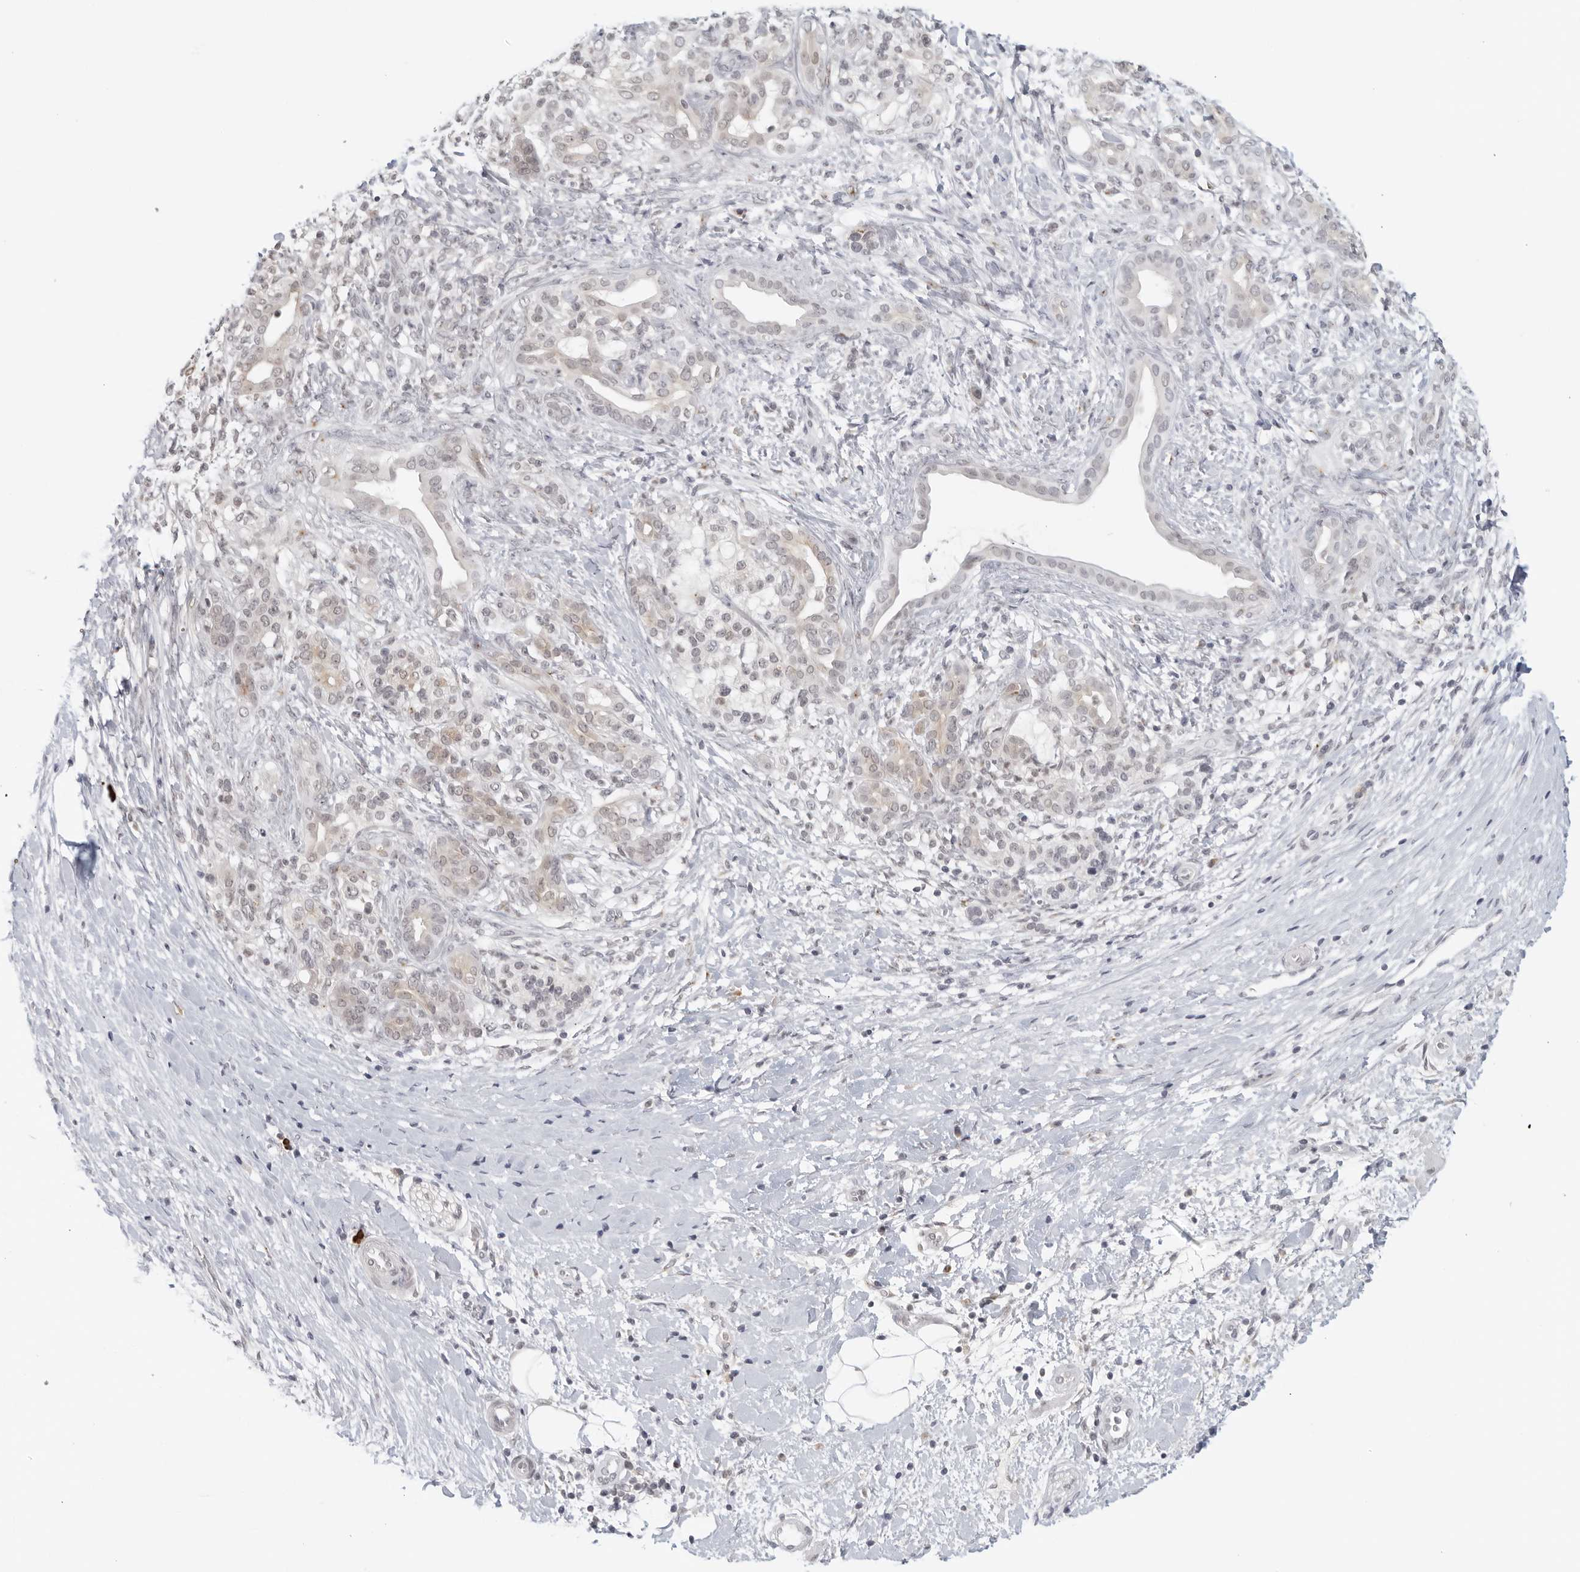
{"staining": {"intensity": "weak", "quantity": "<25%", "location": "cytoplasmic/membranous"}, "tissue": "pancreatic cancer", "cell_type": "Tumor cells", "image_type": "cancer", "snomed": [{"axis": "morphology", "description": "Adenocarcinoma, NOS"}, {"axis": "topography", "description": "Pancreas"}], "caption": "Micrograph shows no significant protein expression in tumor cells of adenocarcinoma (pancreatic). (DAB IHC visualized using brightfield microscopy, high magnification).", "gene": "RAB11FIP3", "patient": {"sex": "male", "age": 58}}